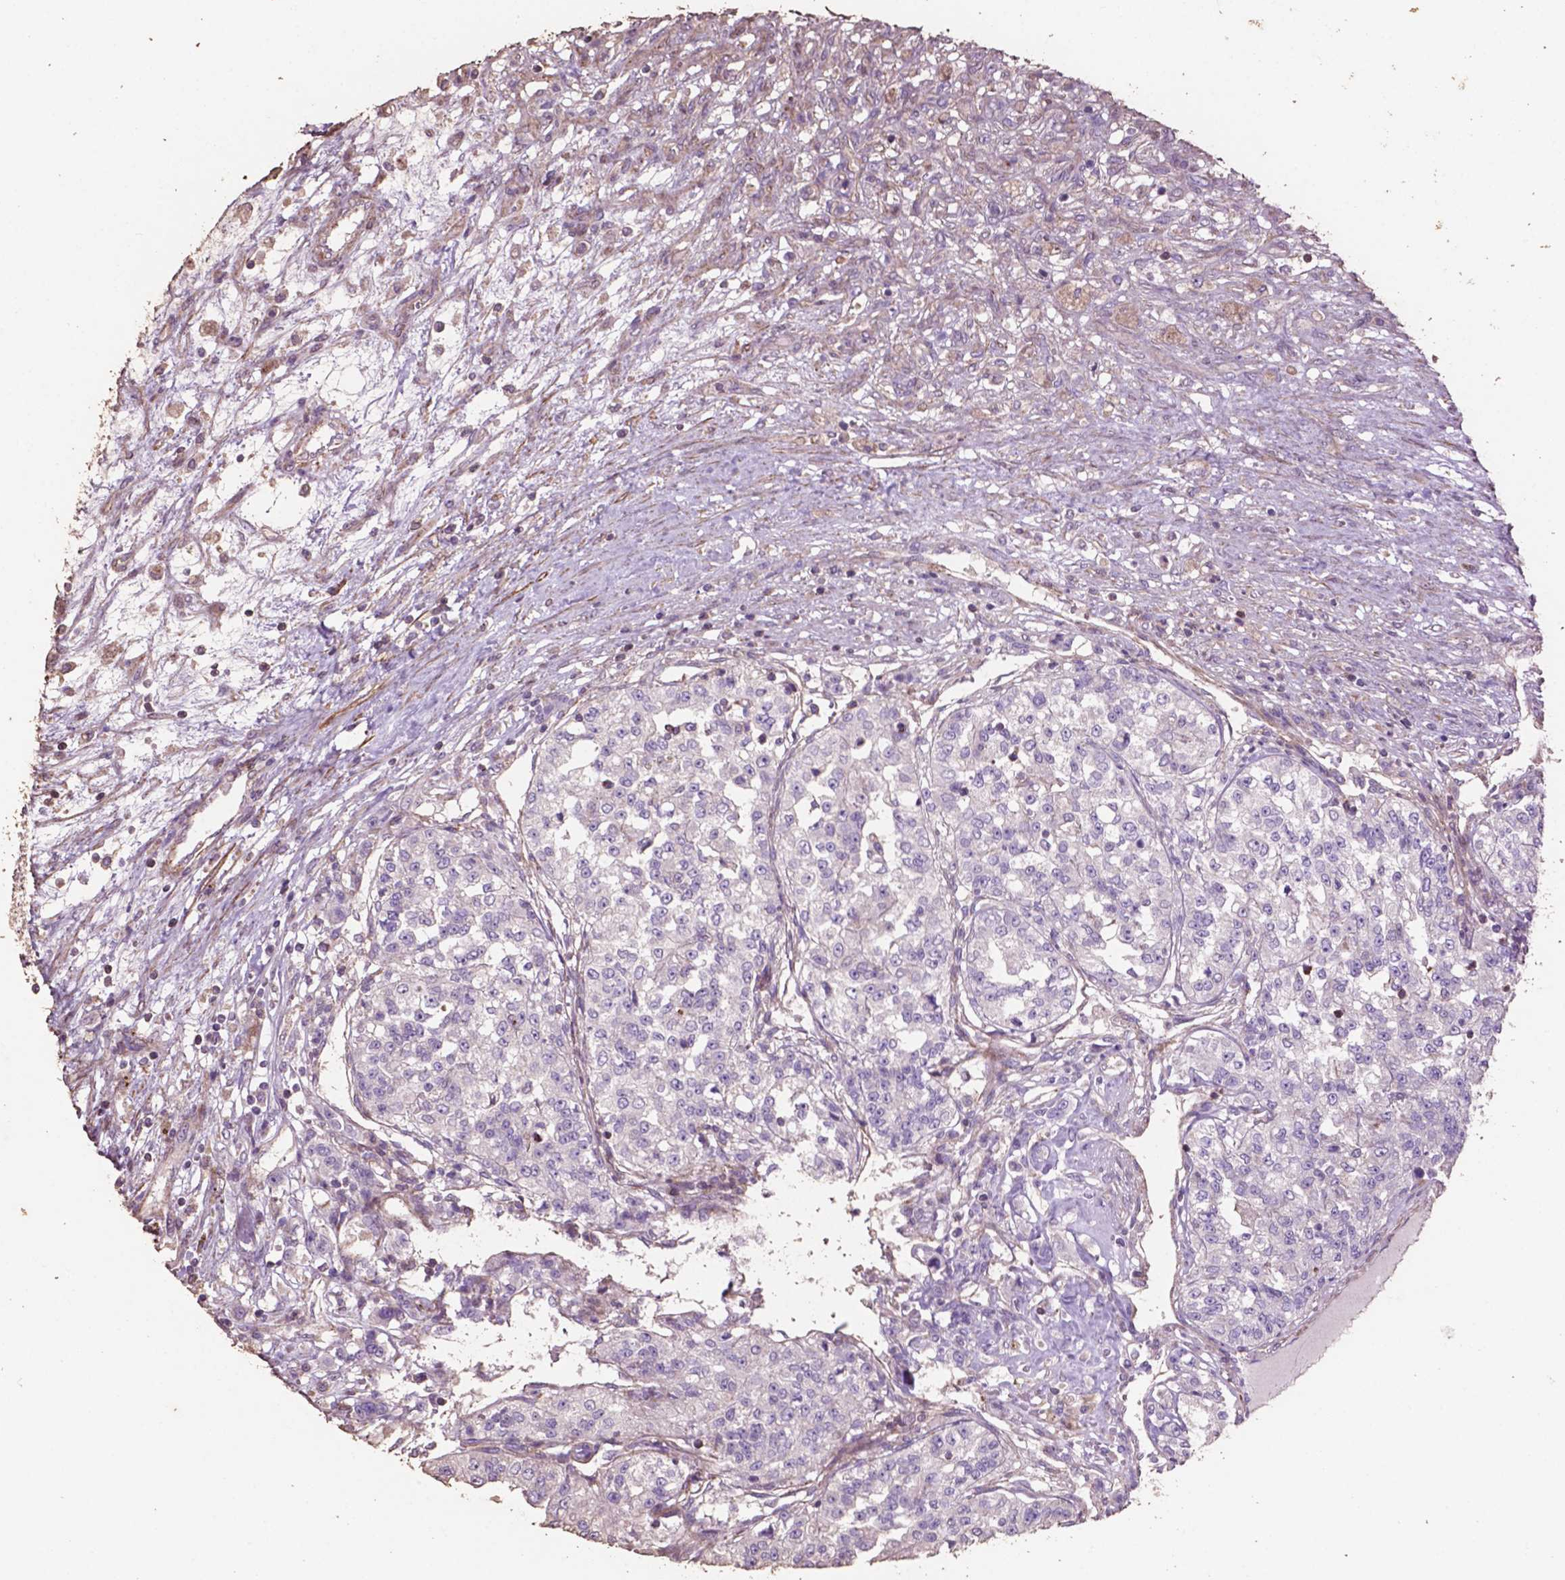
{"staining": {"intensity": "negative", "quantity": "none", "location": "none"}, "tissue": "renal cancer", "cell_type": "Tumor cells", "image_type": "cancer", "snomed": [{"axis": "morphology", "description": "Adenocarcinoma, NOS"}, {"axis": "topography", "description": "Kidney"}], "caption": "IHC of renal cancer (adenocarcinoma) displays no expression in tumor cells.", "gene": "COMMD4", "patient": {"sex": "female", "age": 63}}